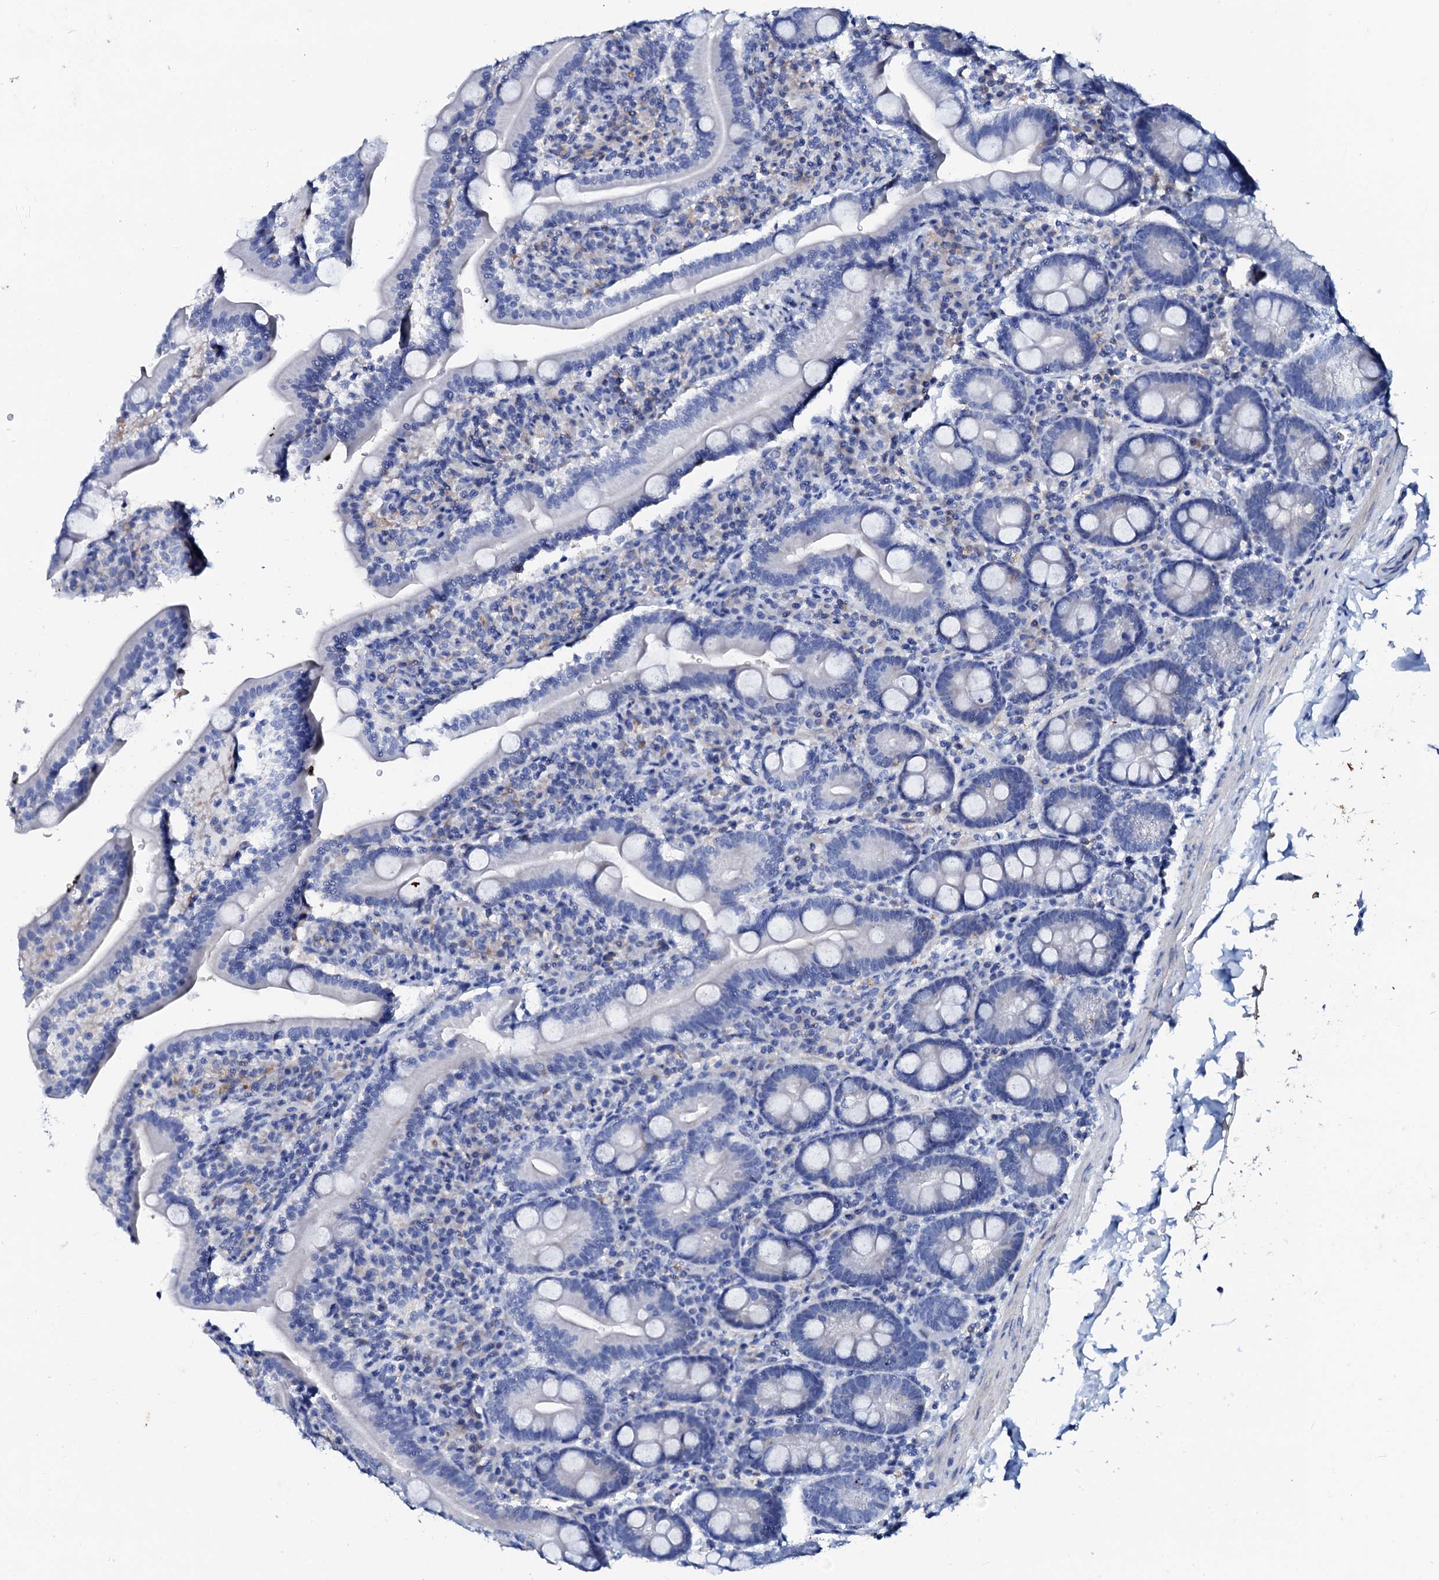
{"staining": {"intensity": "negative", "quantity": "none", "location": "none"}, "tissue": "duodenum", "cell_type": "Glandular cells", "image_type": "normal", "snomed": [{"axis": "morphology", "description": "Normal tissue, NOS"}, {"axis": "topography", "description": "Duodenum"}], "caption": "The histopathology image demonstrates no staining of glandular cells in benign duodenum.", "gene": "GLB1L3", "patient": {"sex": "male", "age": 35}}